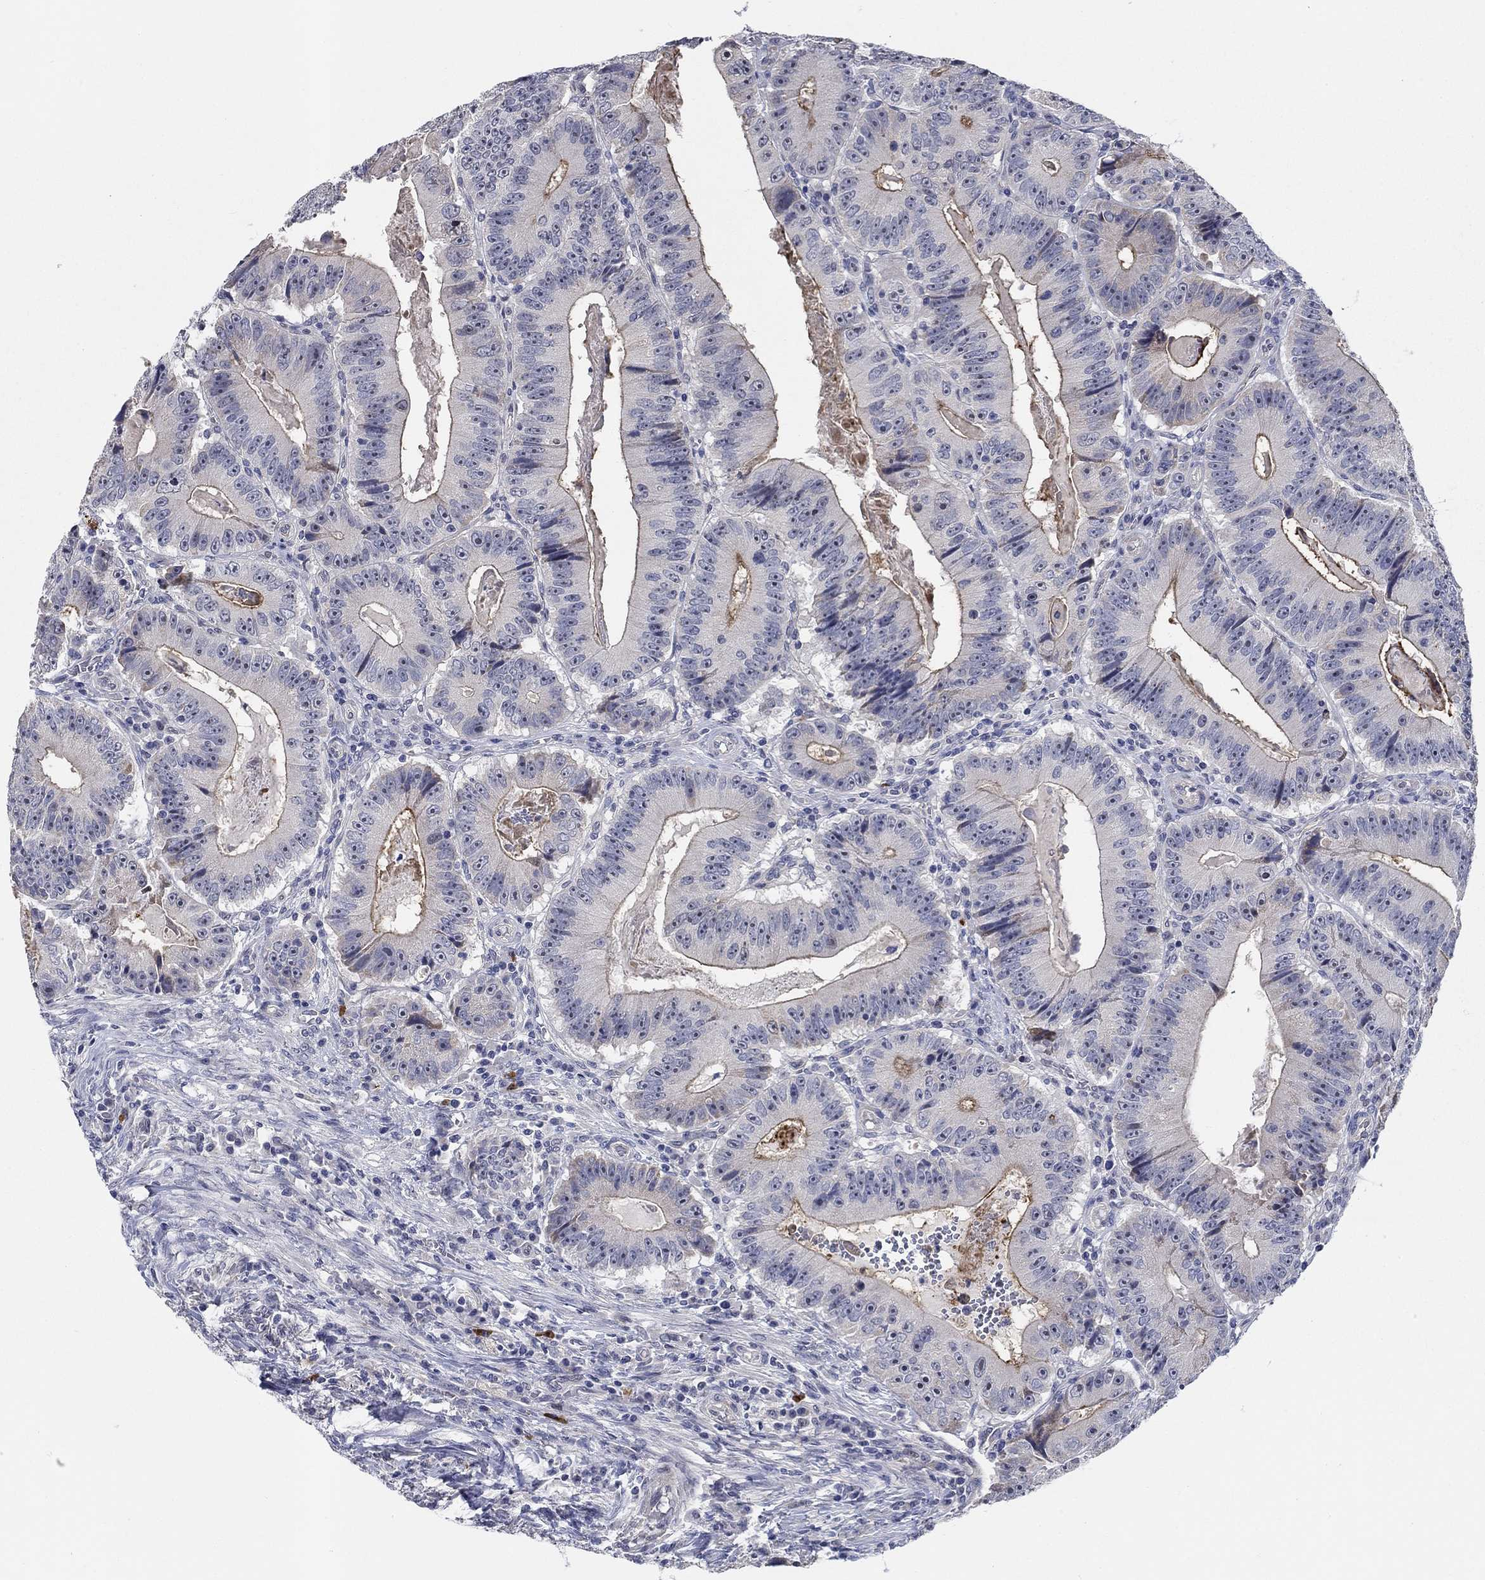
{"staining": {"intensity": "strong", "quantity": "<25%", "location": "cytoplasmic/membranous,nuclear"}, "tissue": "colorectal cancer", "cell_type": "Tumor cells", "image_type": "cancer", "snomed": [{"axis": "morphology", "description": "Adenocarcinoma, NOS"}, {"axis": "topography", "description": "Colon"}], "caption": "The immunohistochemical stain shows strong cytoplasmic/membranous and nuclear expression in tumor cells of colorectal cancer (adenocarcinoma) tissue. (brown staining indicates protein expression, while blue staining denotes nuclei).", "gene": "SMIM18", "patient": {"sex": "female", "age": 86}}